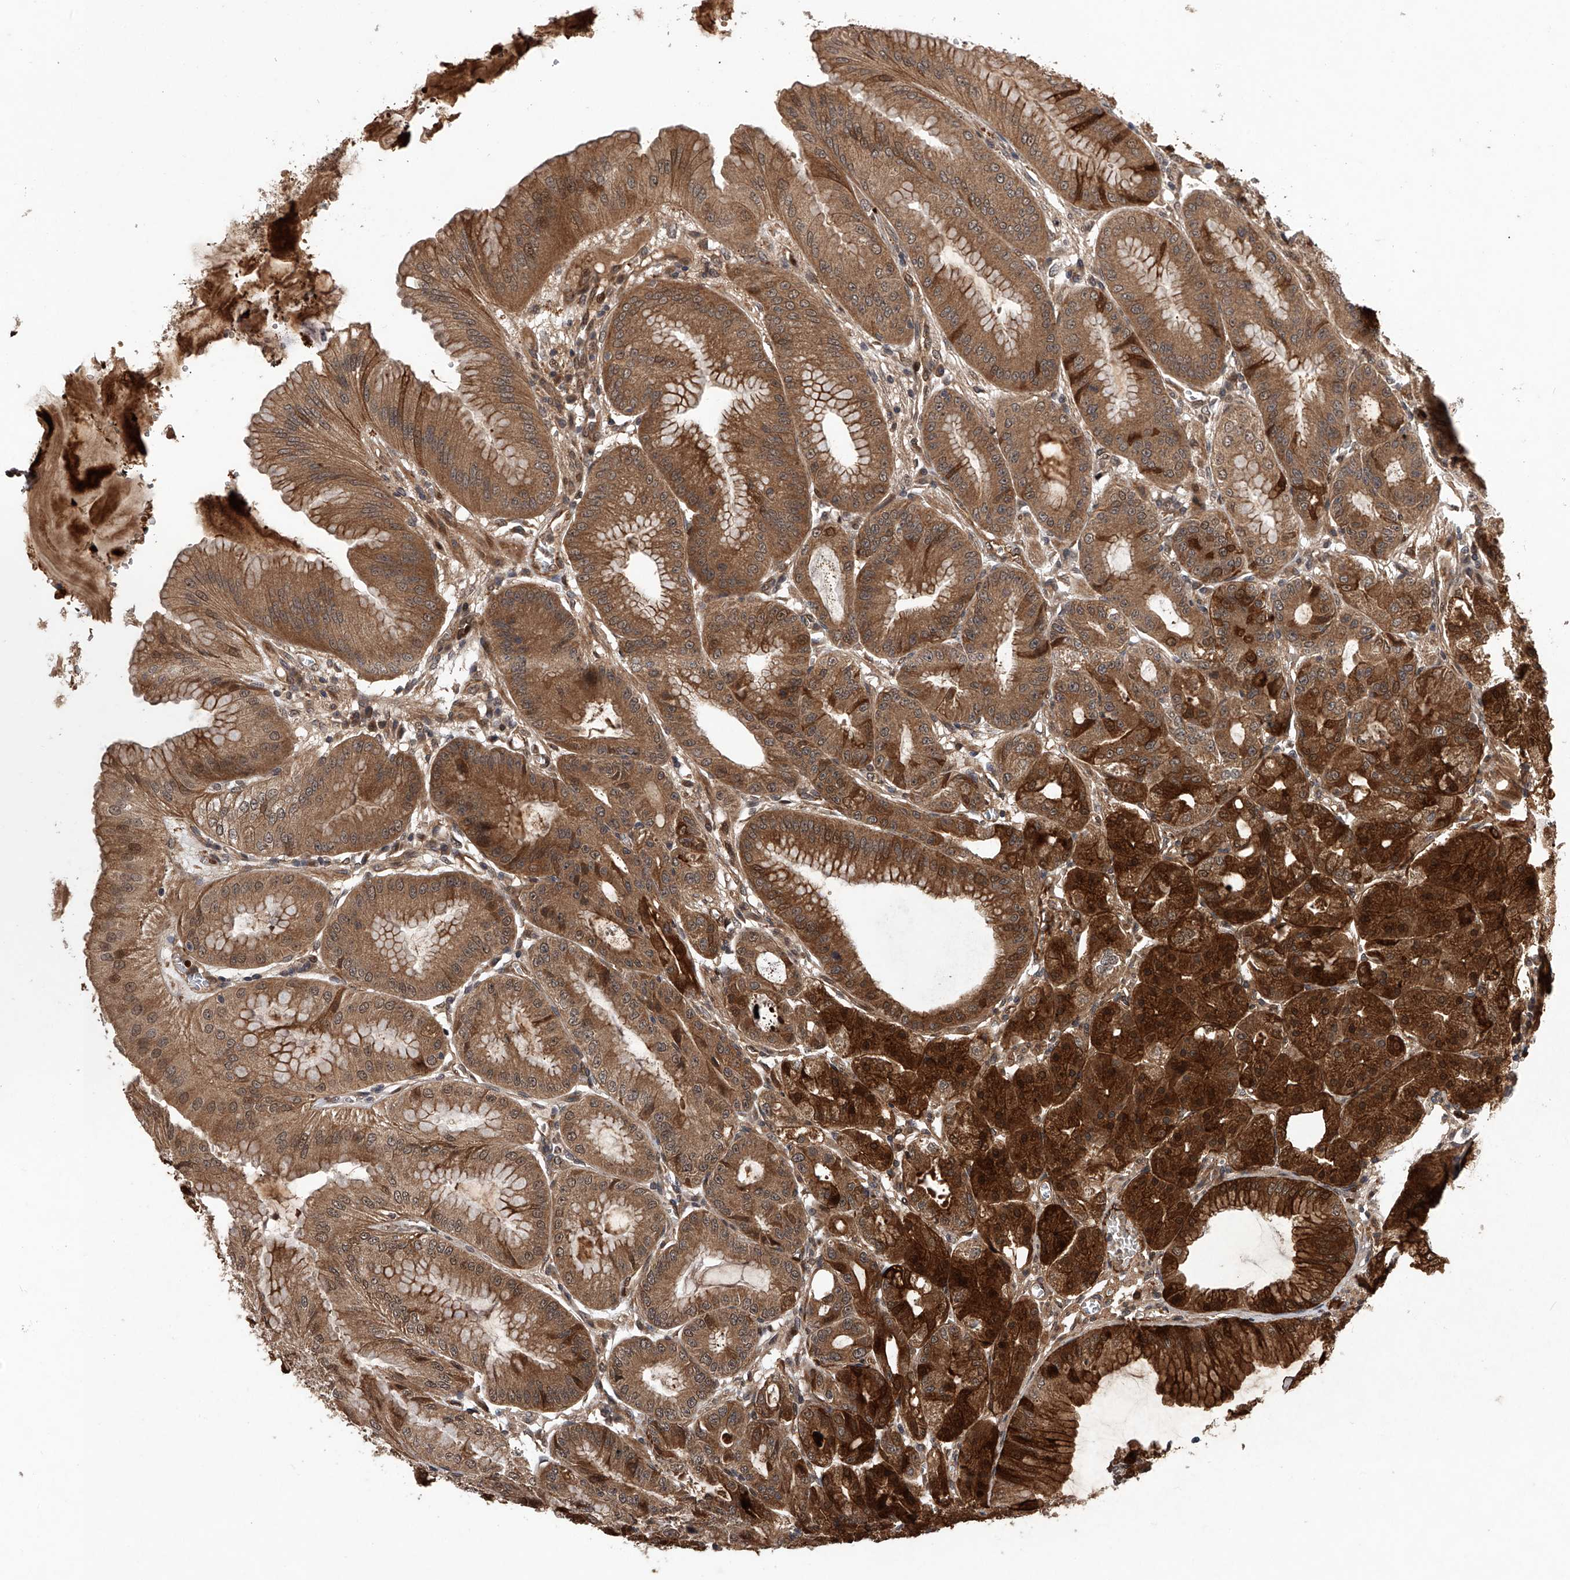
{"staining": {"intensity": "strong", "quantity": ">75%", "location": "cytoplasmic/membranous"}, "tissue": "stomach", "cell_type": "Glandular cells", "image_type": "normal", "snomed": [{"axis": "morphology", "description": "Normal tissue, NOS"}, {"axis": "topography", "description": "Stomach, lower"}], "caption": "Glandular cells display strong cytoplasmic/membranous staining in approximately >75% of cells in normal stomach.", "gene": "MAP3K11", "patient": {"sex": "male", "age": 71}}